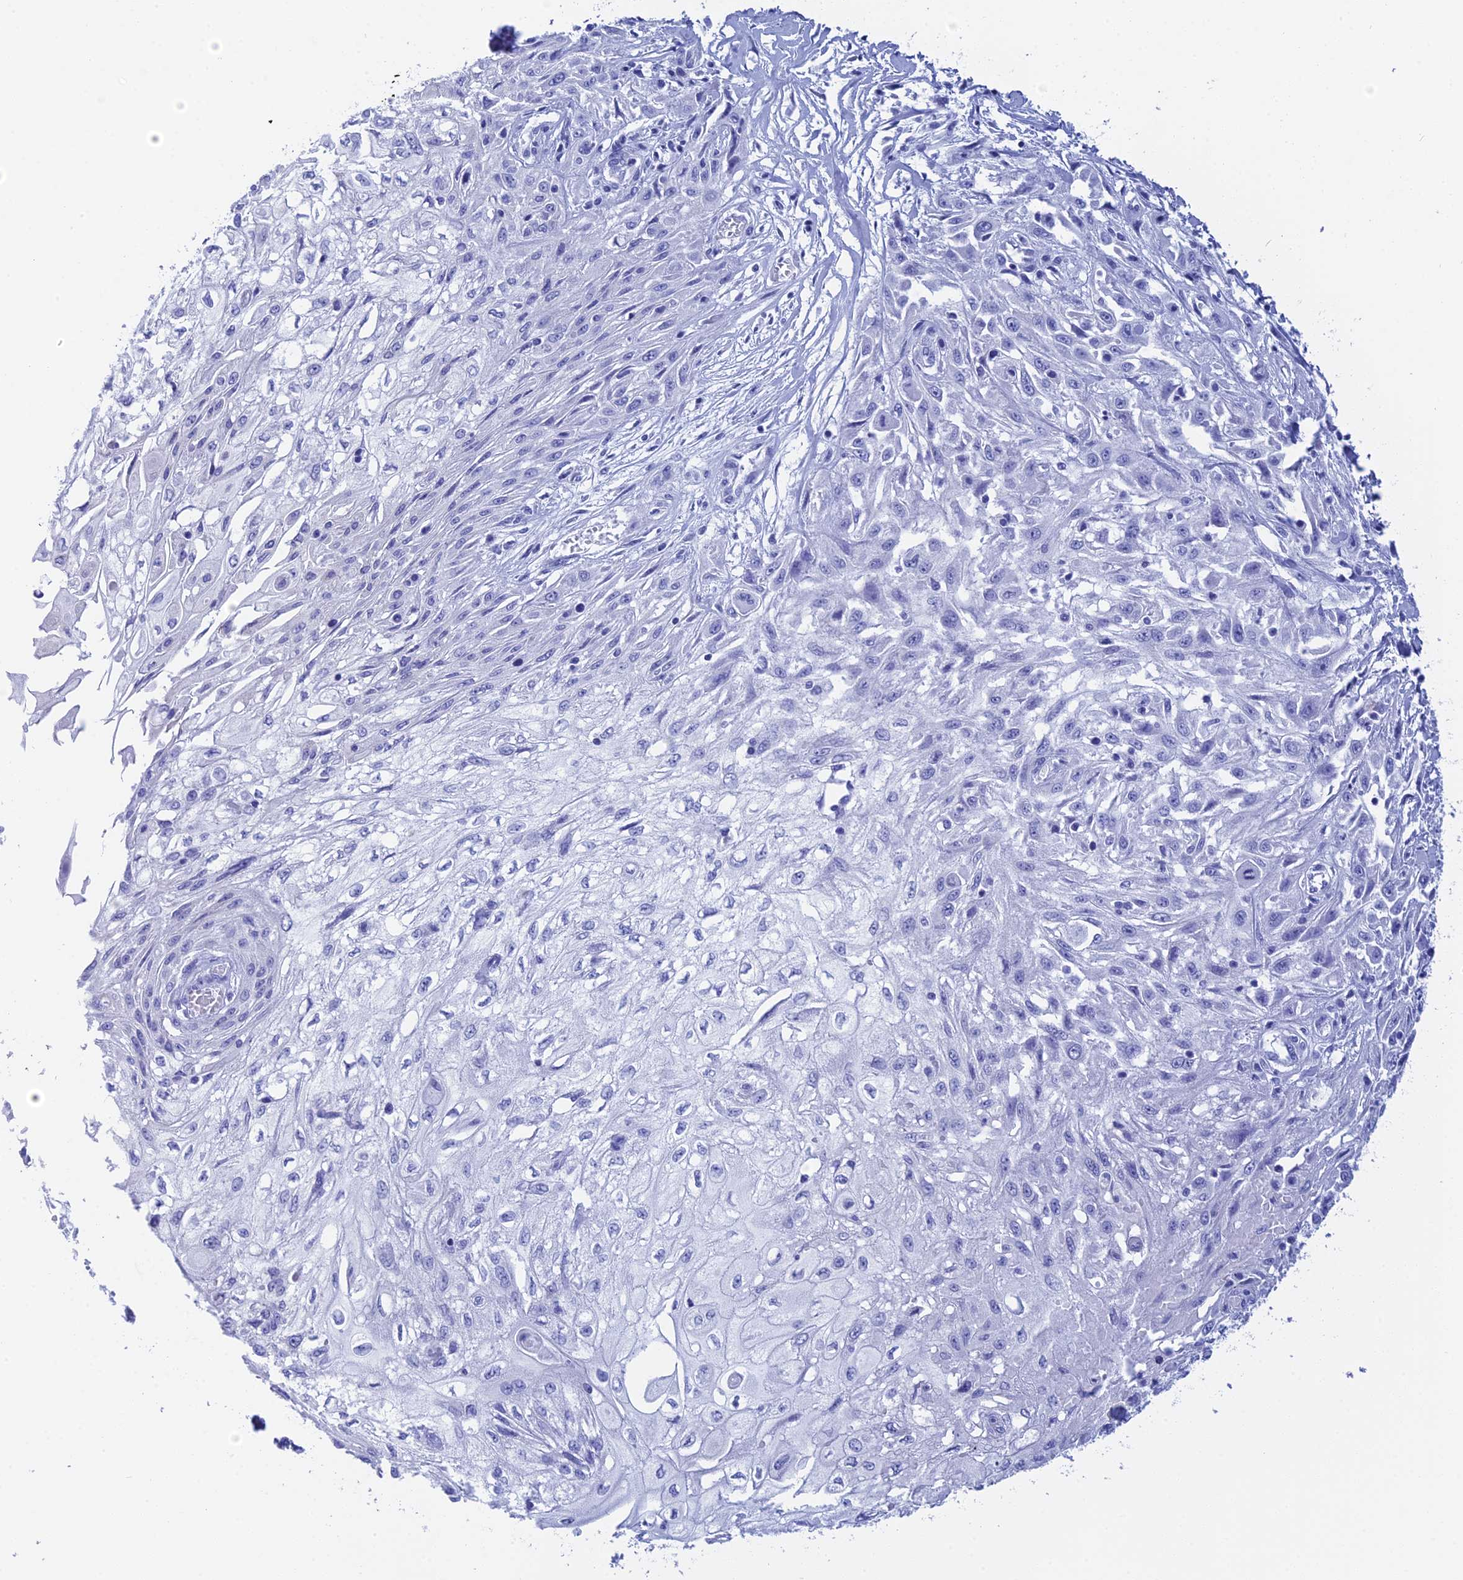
{"staining": {"intensity": "negative", "quantity": "none", "location": "none"}, "tissue": "skin cancer", "cell_type": "Tumor cells", "image_type": "cancer", "snomed": [{"axis": "morphology", "description": "Squamous cell carcinoma, NOS"}, {"axis": "morphology", "description": "Squamous cell carcinoma, metastatic, NOS"}, {"axis": "topography", "description": "Skin"}, {"axis": "topography", "description": "Lymph node"}], "caption": "This is an IHC image of human skin cancer. There is no staining in tumor cells.", "gene": "TEX101", "patient": {"sex": "male", "age": 75}}